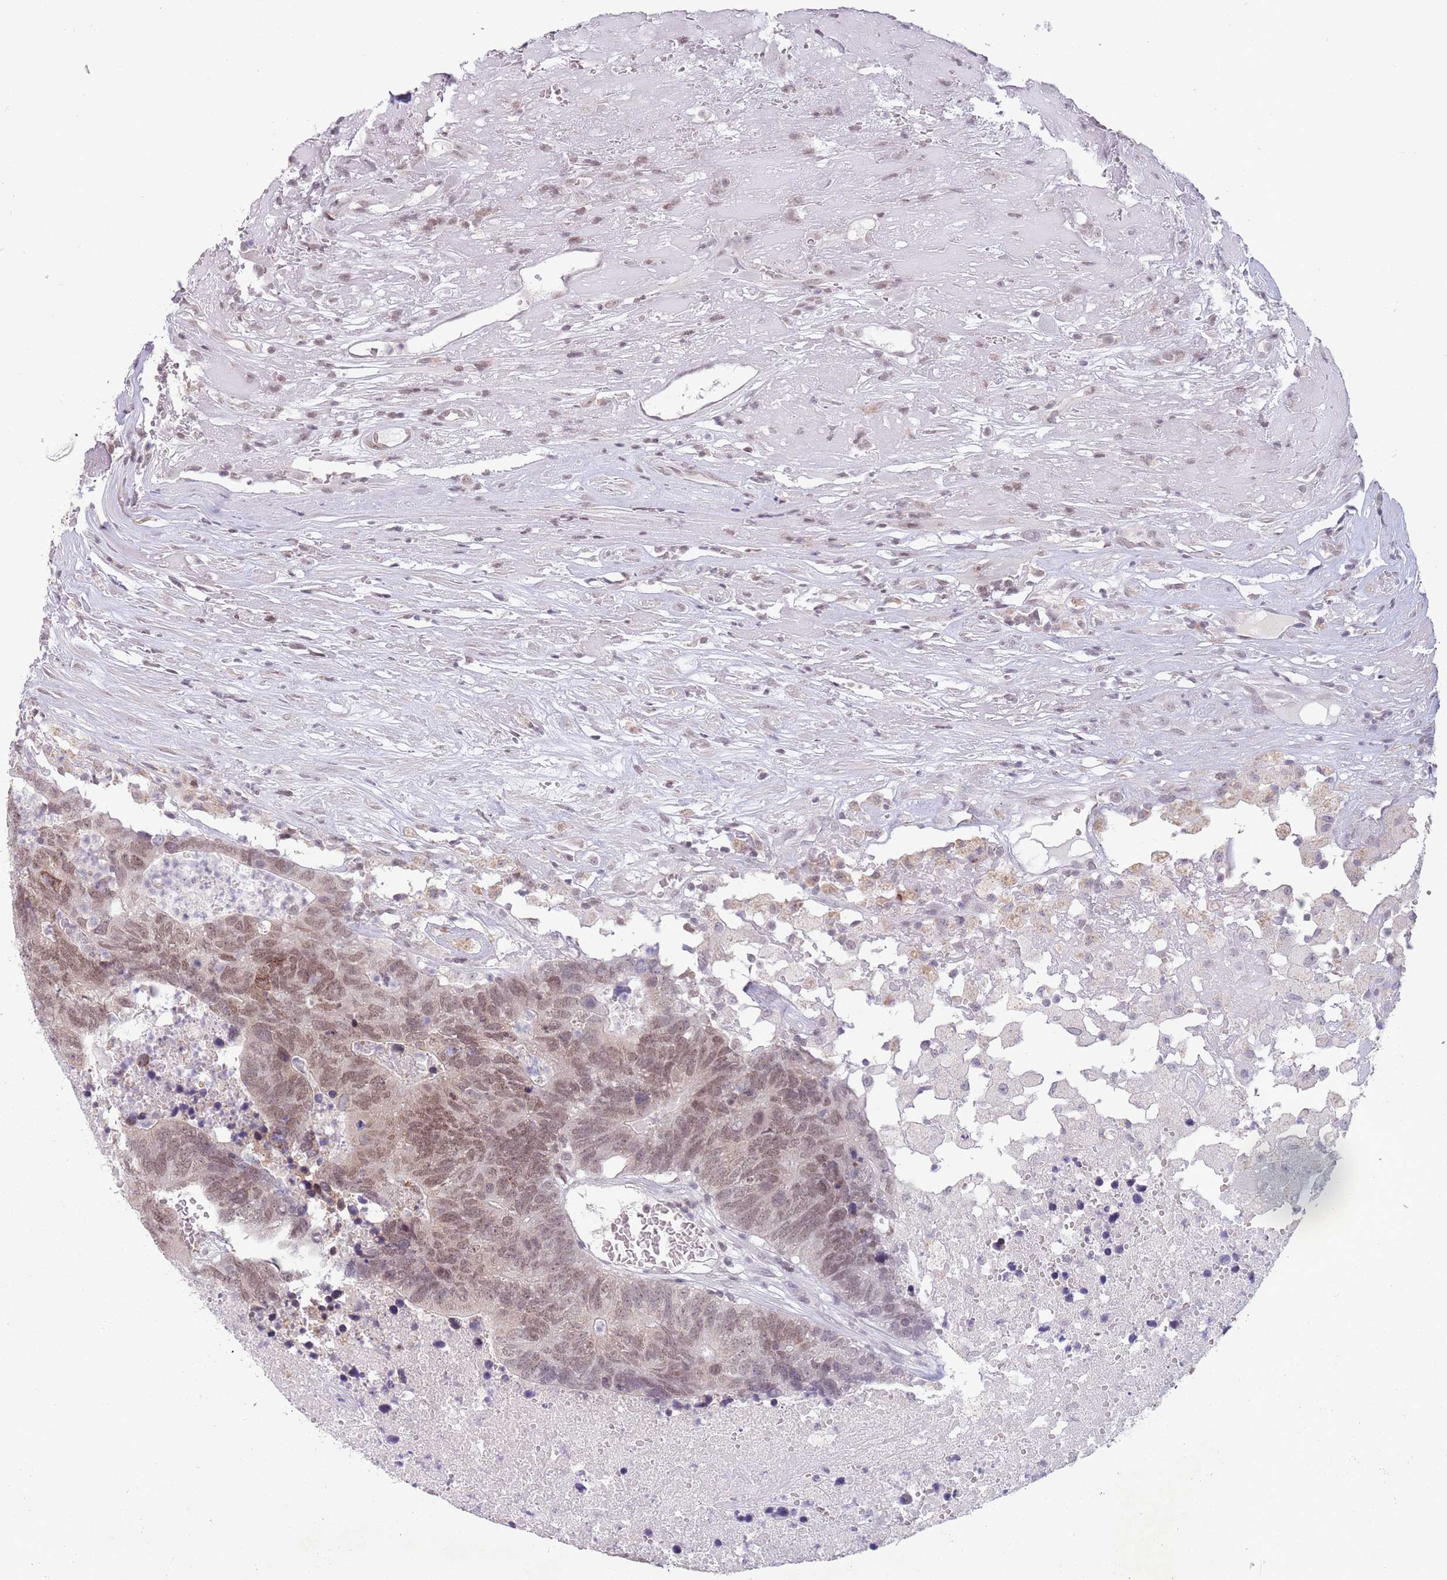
{"staining": {"intensity": "moderate", "quantity": "25%-75%", "location": "nuclear"}, "tissue": "colorectal cancer", "cell_type": "Tumor cells", "image_type": "cancer", "snomed": [{"axis": "morphology", "description": "Adenocarcinoma, NOS"}, {"axis": "topography", "description": "Colon"}], "caption": "This is an image of immunohistochemistry (IHC) staining of colorectal cancer, which shows moderate staining in the nuclear of tumor cells.", "gene": "ZNF574", "patient": {"sex": "female", "age": 48}}